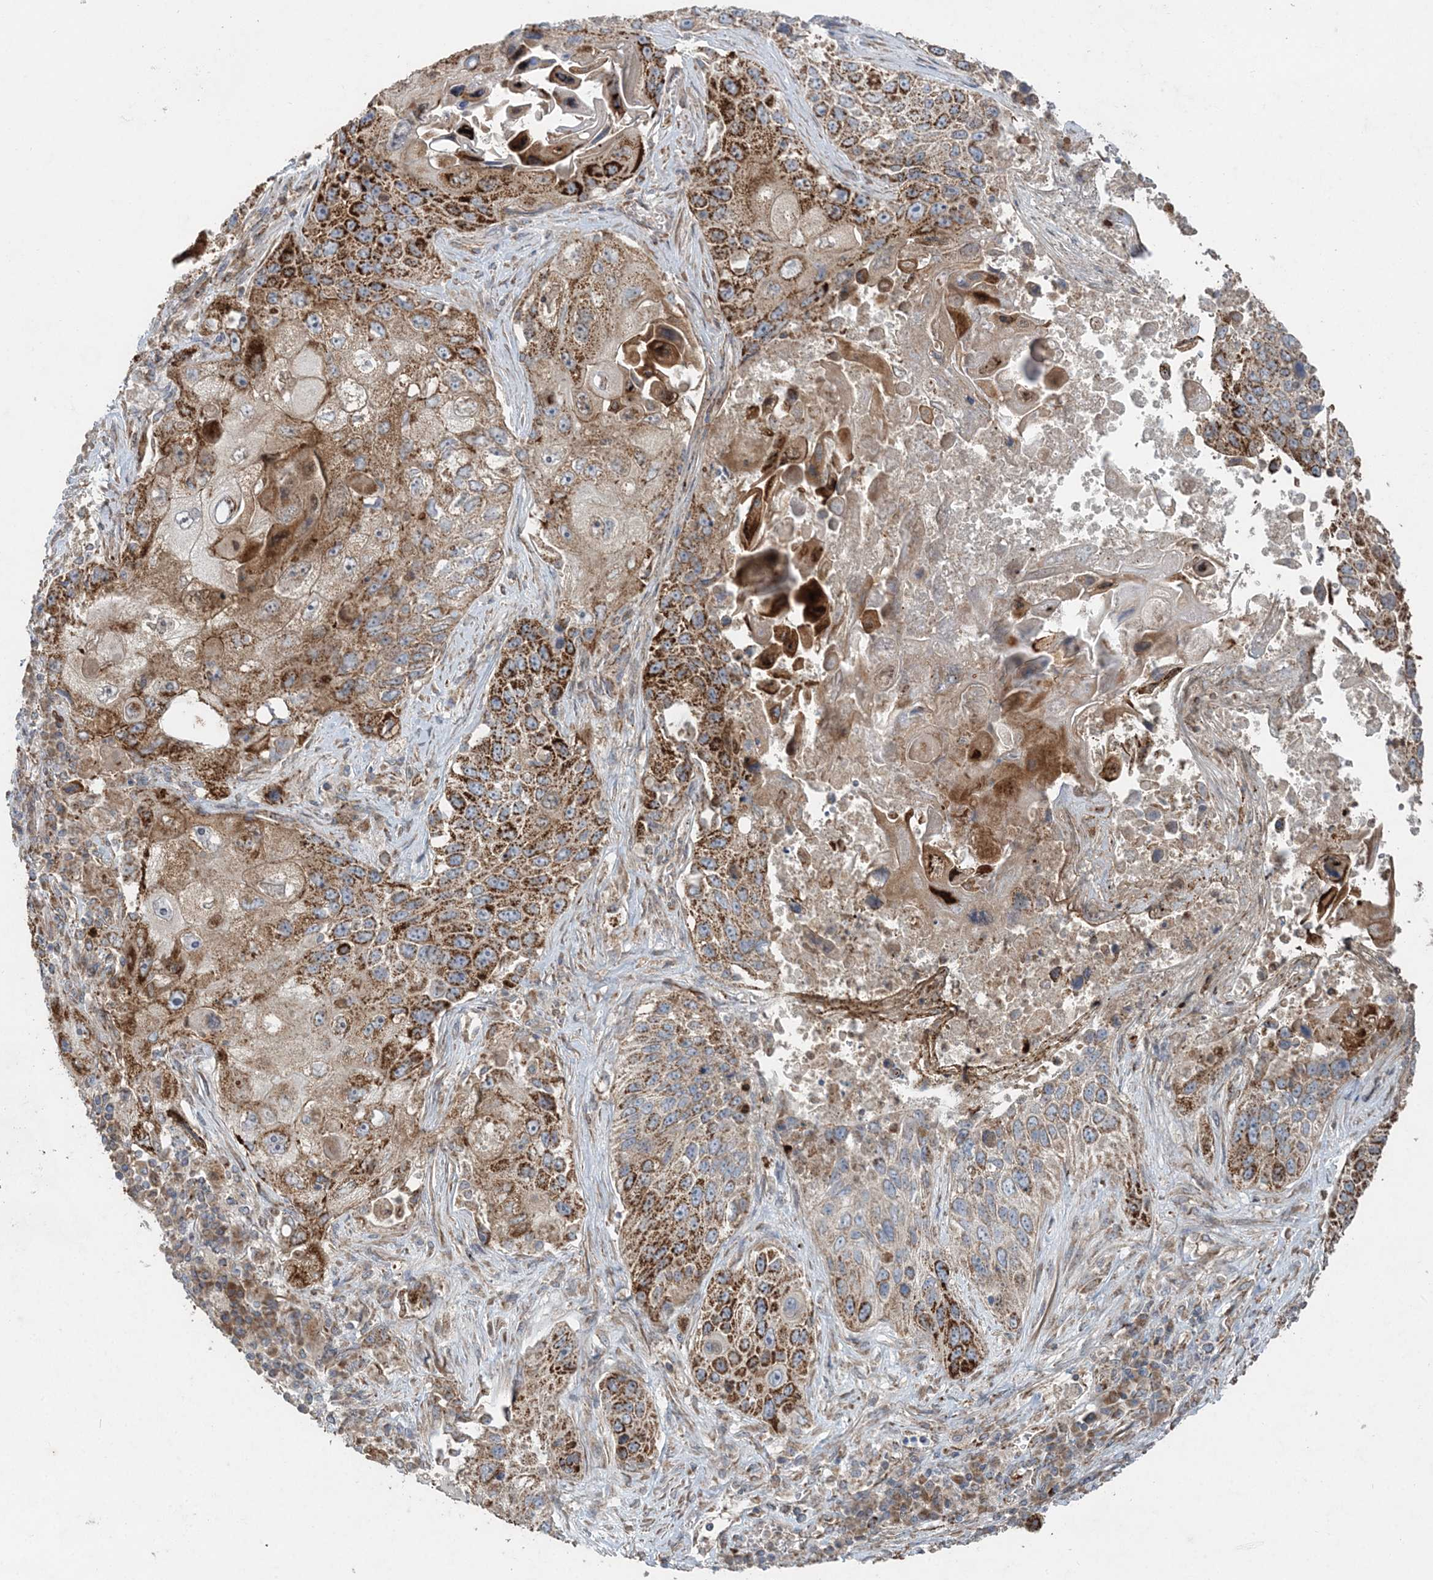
{"staining": {"intensity": "strong", "quantity": ">75%", "location": "cytoplasmic/membranous"}, "tissue": "lung cancer", "cell_type": "Tumor cells", "image_type": "cancer", "snomed": [{"axis": "morphology", "description": "Squamous cell carcinoma, NOS"}, {"axis": "topography", "description": "Lung"}], "caption": "High-magnification brightfield microscopy of squamous cell carcinoma (lung) stained with DAB (3,3'-diaminobenzidine) (brown) and counterstained with hematoxylin (blue). tumor cells exhibit strong cytoplasmic/membranous expression is present in approximately>75% of cells. The protein of interest is shown in brown color, while the nuclei are stained blue.", "gene": "LRPPRC", "patient": {"sex": "male", "age": 61}}